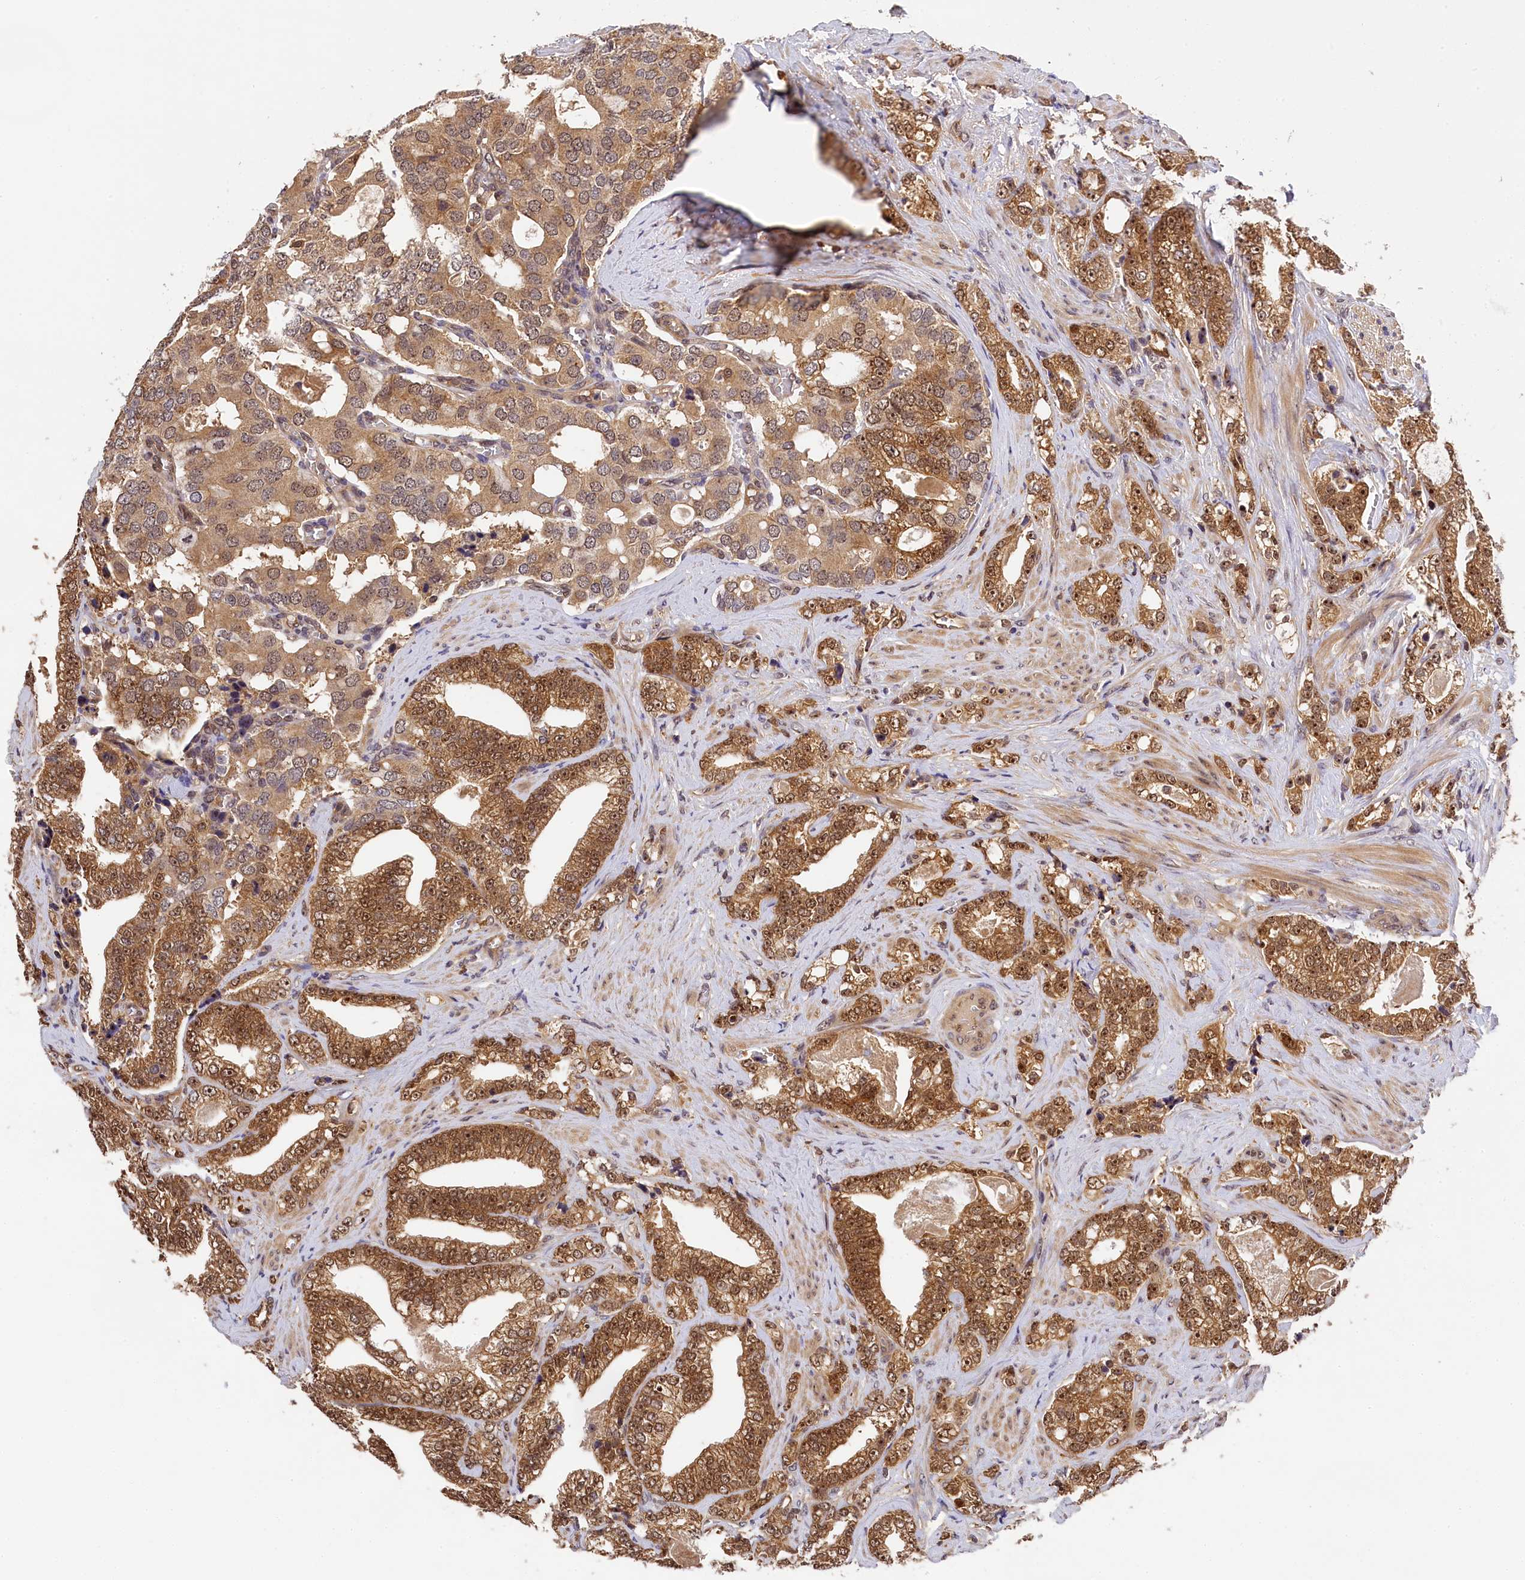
{"staining": {"intensity": "moderate", "quantity": ">75%", "location": "cytoplasmic/membranous,nuclear"}, "tissue": "prostate cancer", "cell_type": "Tumor cells", "image_type": "cancer", "snomed": [{"axis": "morphology", "description": "Adenocarcinoma, High grade"}, {"axis": "topography", "description": "Prostate and seminal vesicle, NOS"}], "caption": "Human prostate cancer stained with a brown dye shows moderate cytoplasmic/membranous and nuclear positive staining in about >75% of tumor cells.", "gene": "EIF6", "patient": {"sex": "male", "age": 67}}